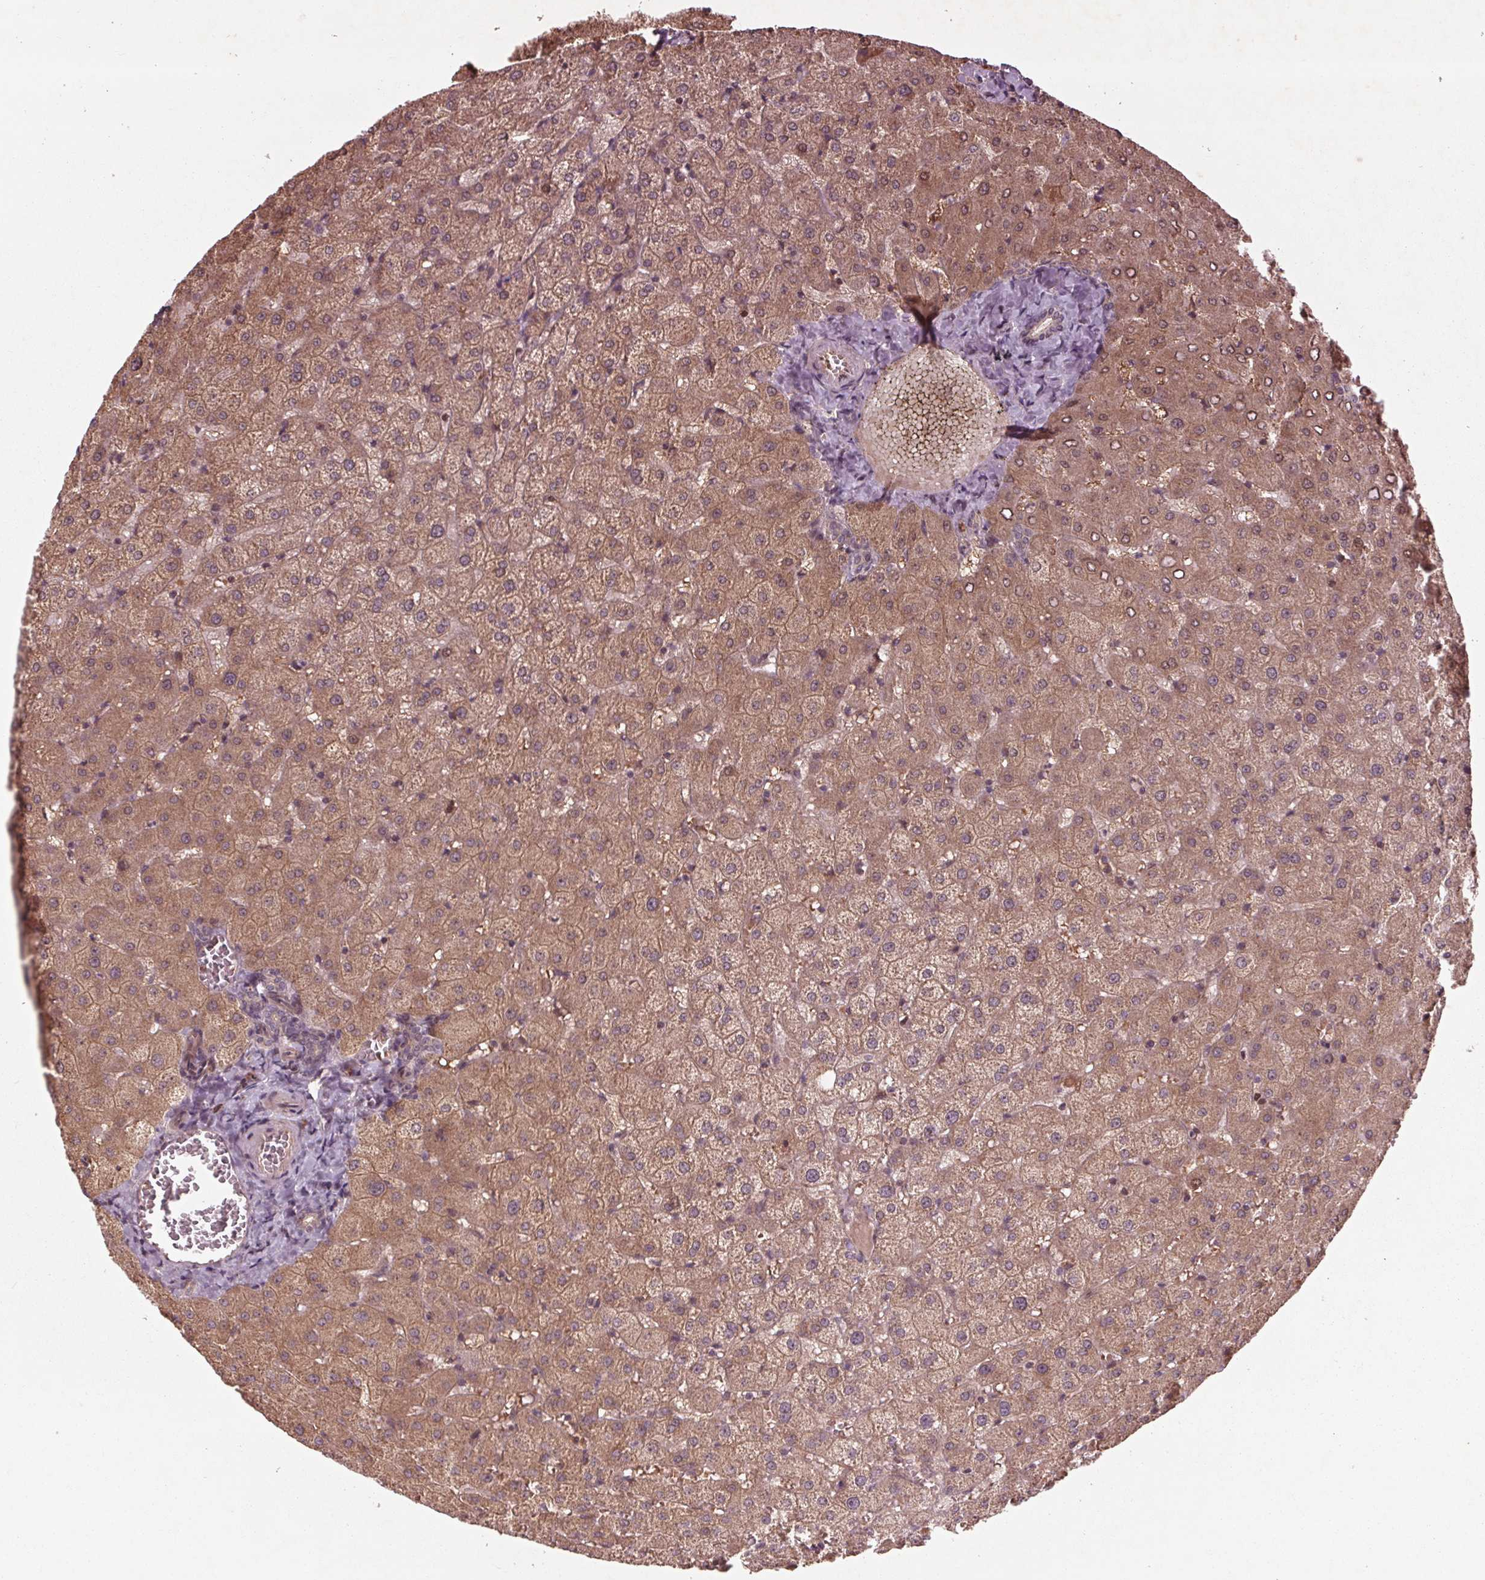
{"staining": {"intensity": "weak", "quantity": "<25%", "location": "cytoplasmic/membranous"}, "tissue": "liver", "cell_type": "Cholangiocytes", "image_type": "normal", "snomed": [{"axis": "morphology", "description": "Normal tissue, NOS"}, {"axis": "topography", "description": "Liver"}], "caption": "The photomicrograph demonstrates no significant staining in cholangiocytes of liver. (DAB (3,3'-diaminobenzidine) immunohistochemistry (IHC) visualized using brightfield microscopy, high magnification).", "gene": "CDKL4", "patient": {"sex": "female", "age": 50}}